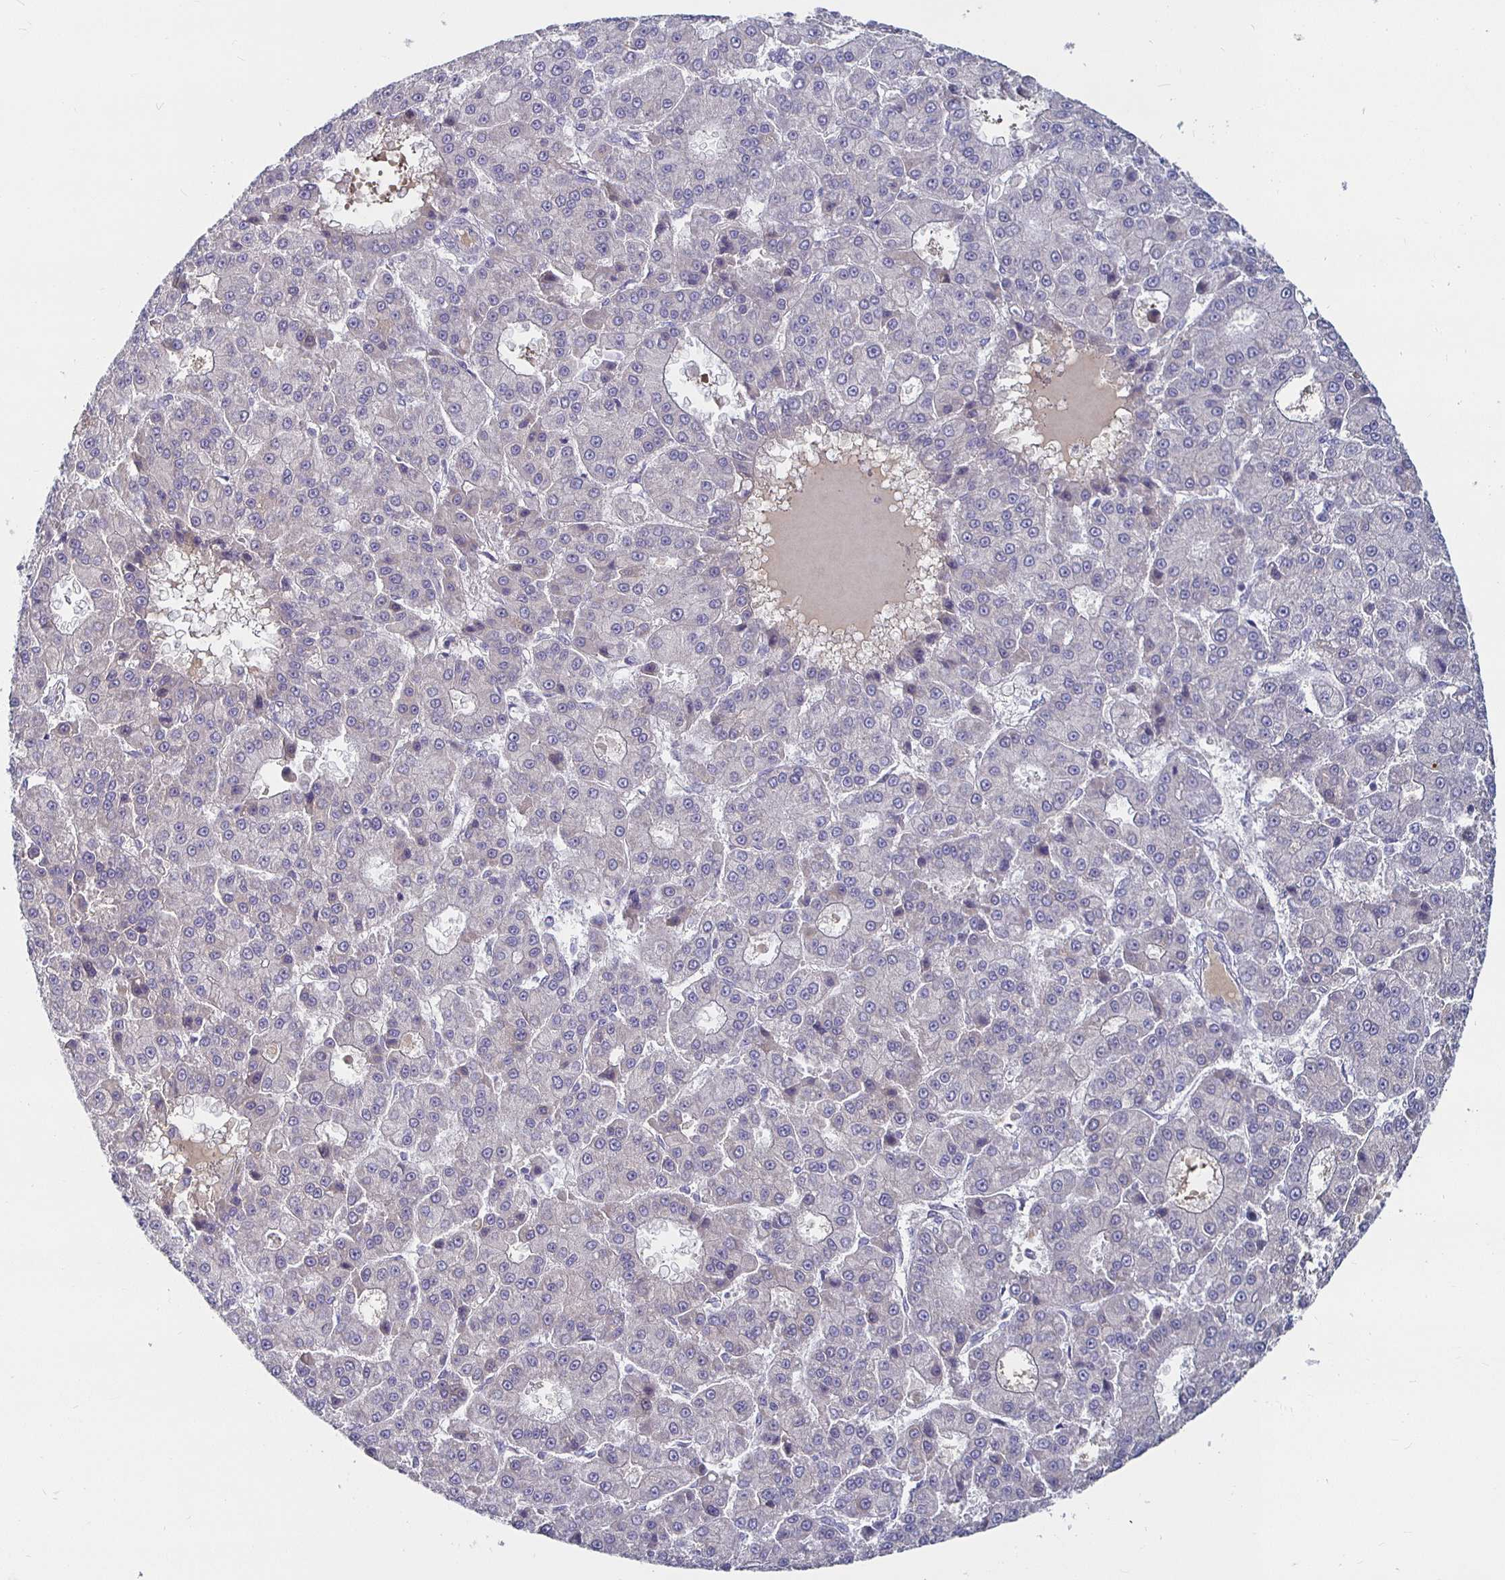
{"staining": {"intensity": "negative", "quantity": "none", "location": "none"}, "tissue": "liver cancer", "cell_type": "Tumor cells", "image_type": "cancer", "snomed": [{"axis": "morphology", "description": "Carcinoma, Hepatocellular, NOS"}, {"axis": "topography", "description": "Liver"}], "caption": "DAB immunohistochemical staining of liver cancer shows no significant expression in tumor cells. (DAB (3,3'-diaminobenzidine) immunohistochemistry visualized using brightfield microscopy, high magnification).", "gene": "RNF144B", "patient": {"sex": "male", "age": 70}}